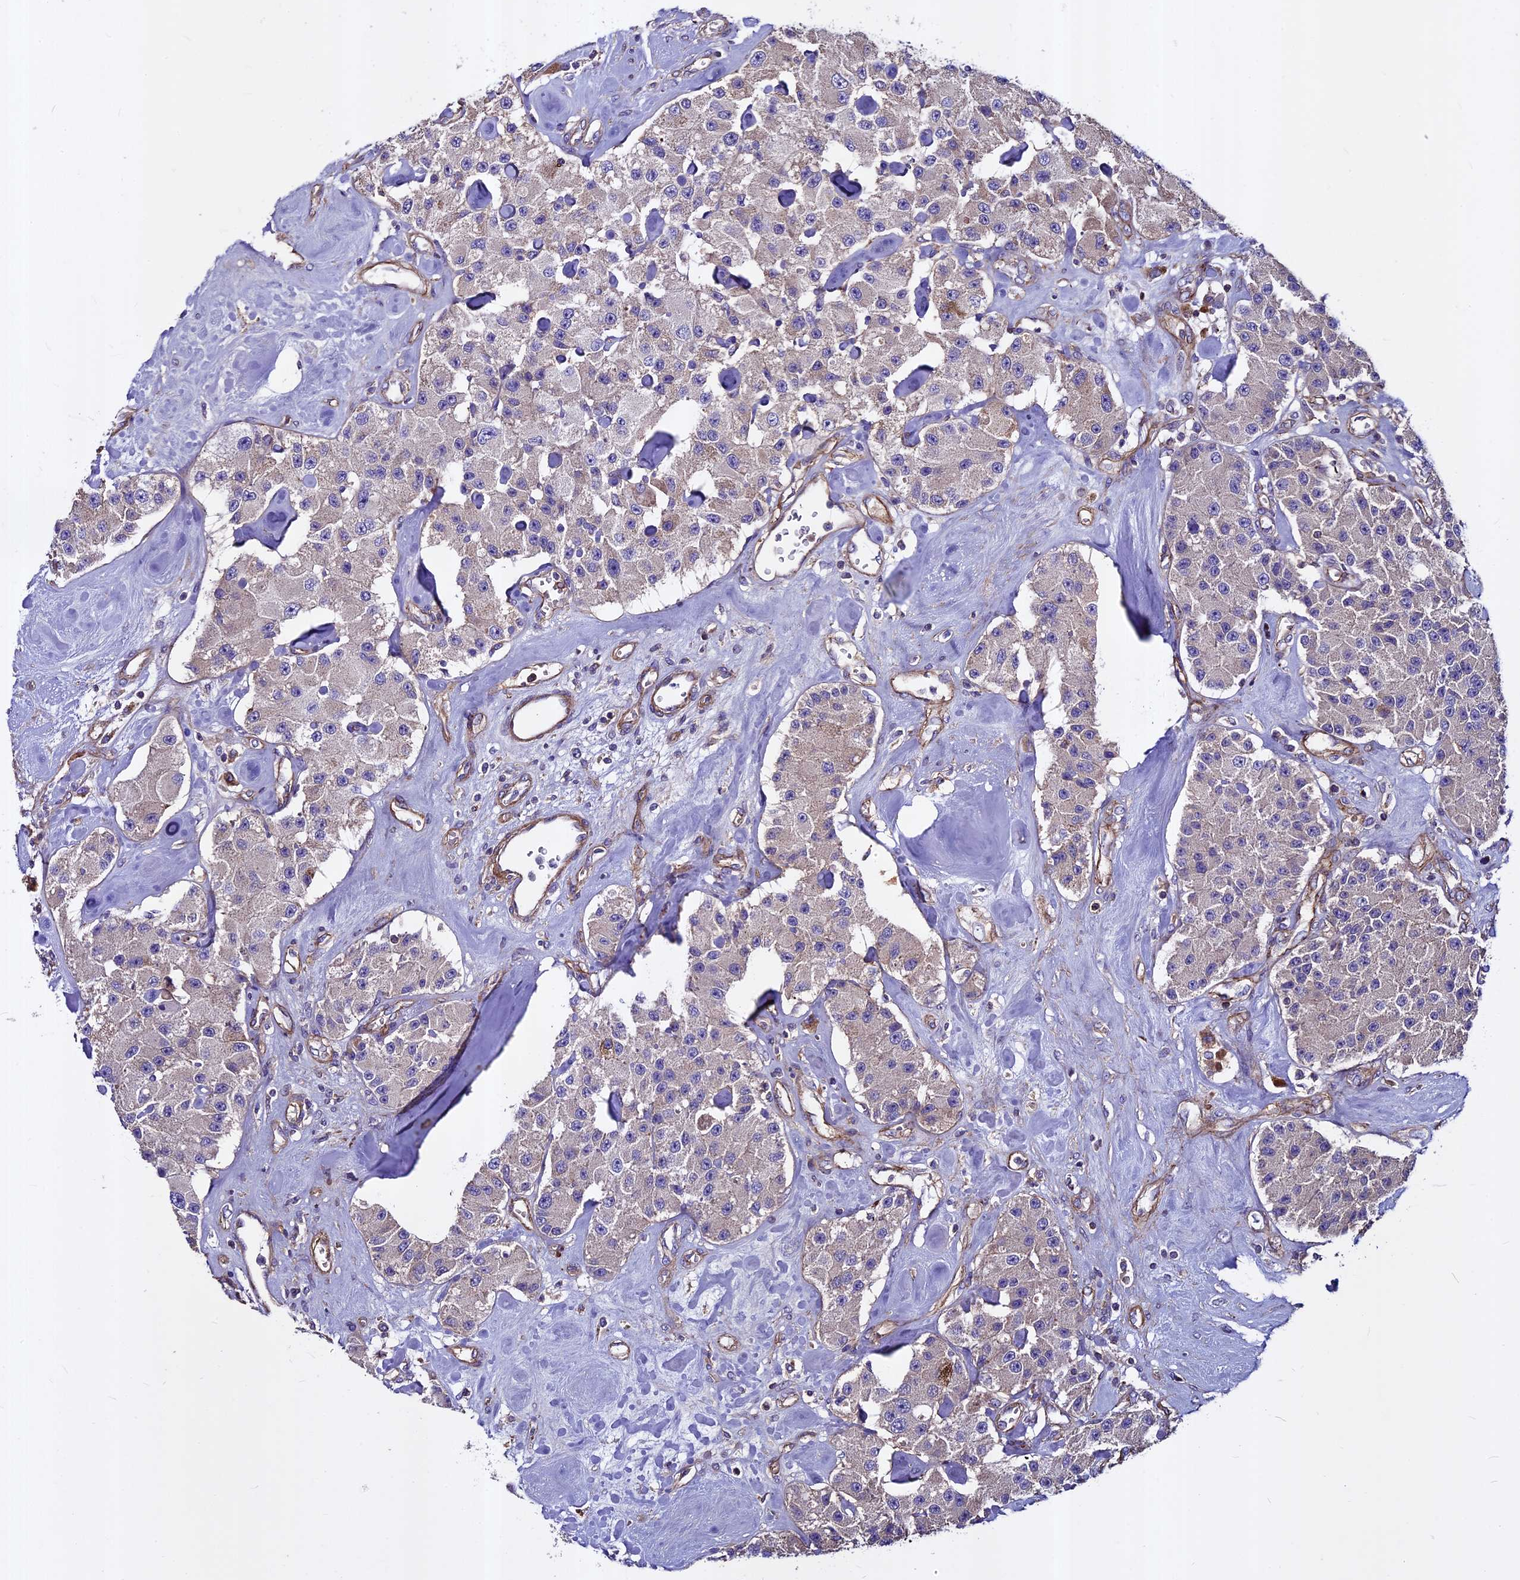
{"staining": {"intensity": "weak", "quantity": "<25%", "location": "cytoplasmic/membranous"}, "tissue": "carcinoid", "cell_type": "Tumor cells", "image_type": "cancer", "snomed": [{"axis": "morphology", "description": "Carcinoid, malignant, NOS"}, {"axis": "topography", "description": "Pancreas"}], "caption": "There is no significant staining in tumor cells of carcinoid.", "gene": "EVA1B", "patient": {"sex": "male", "age": 41}}